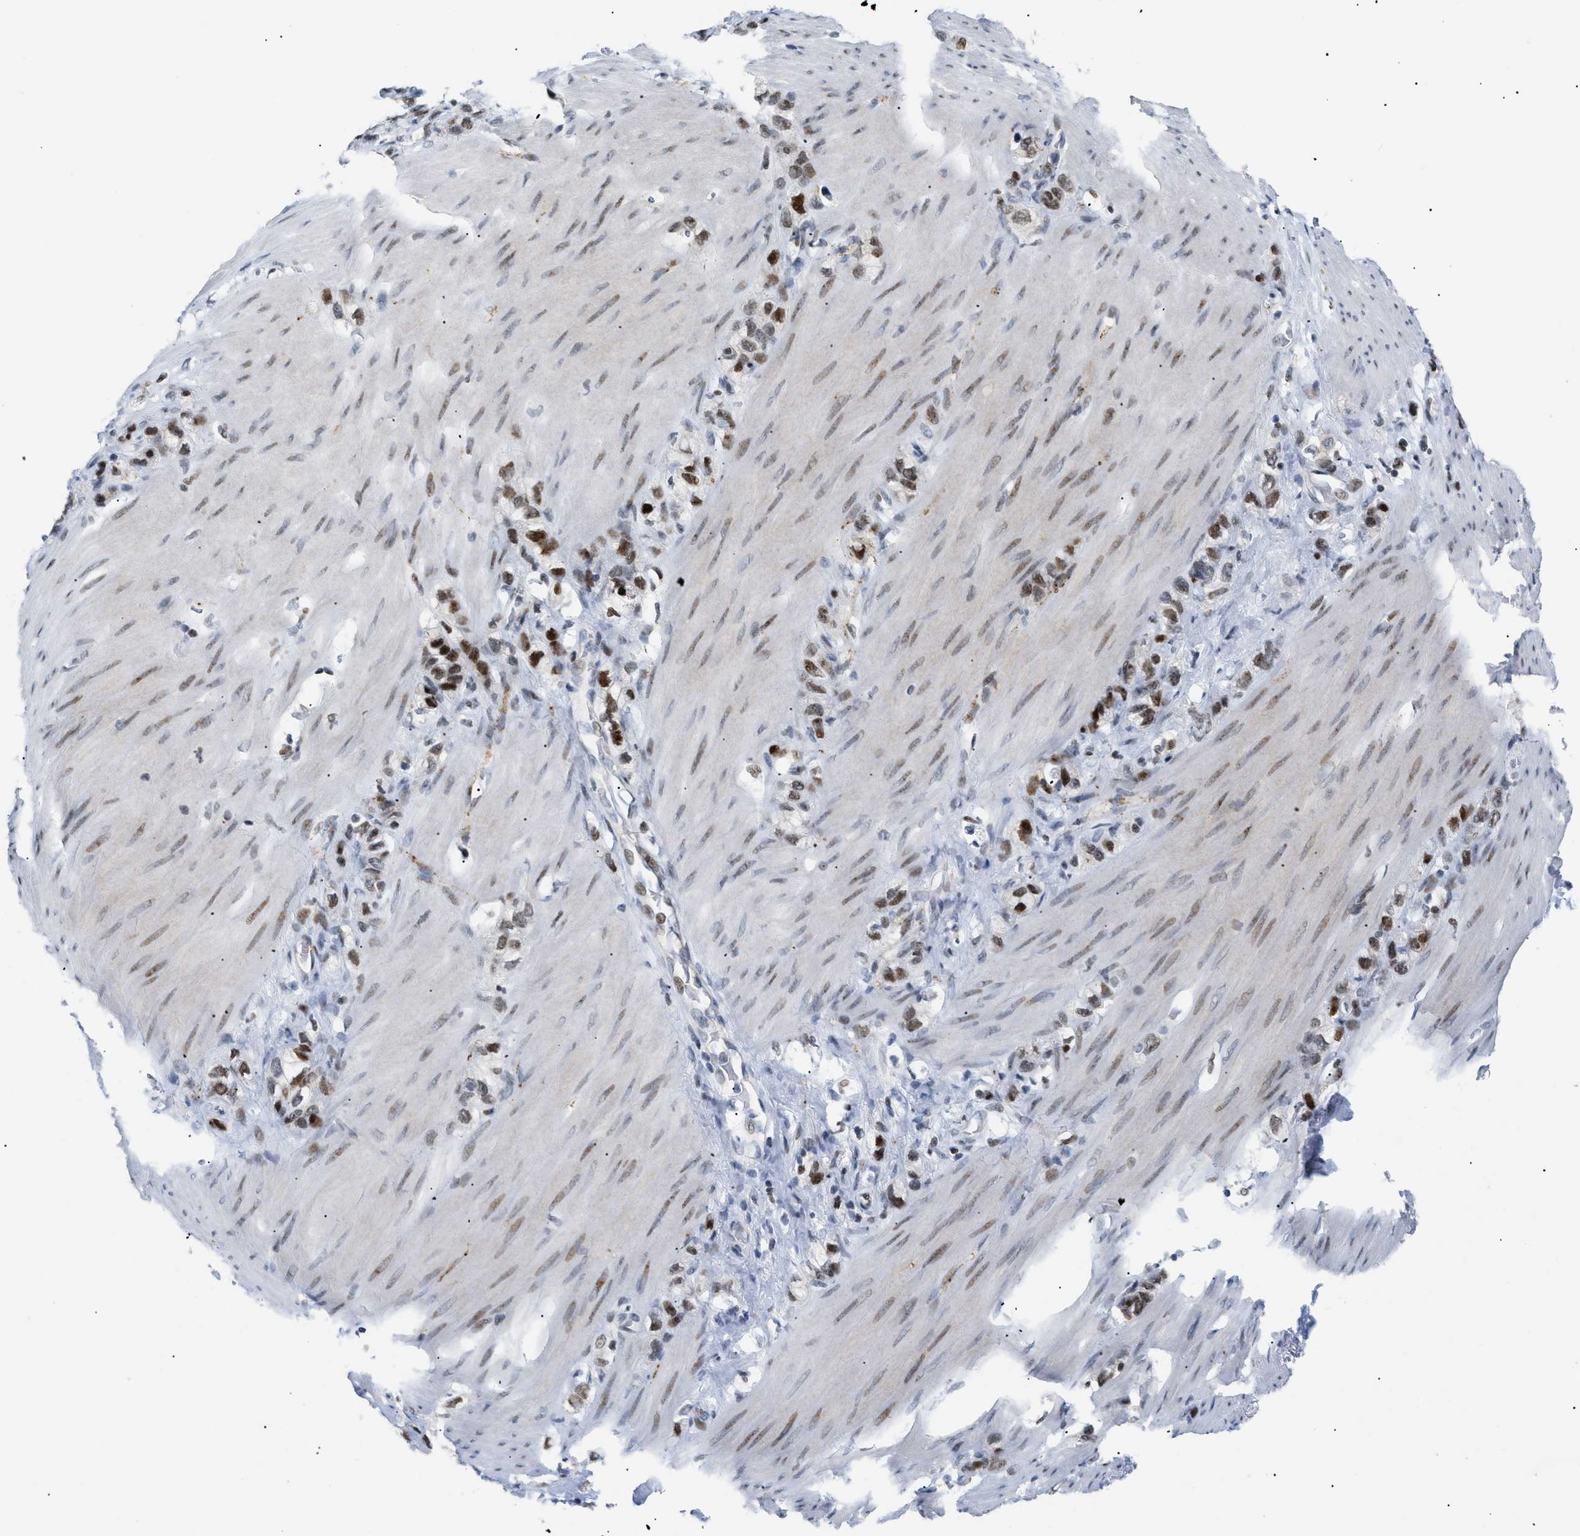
{"staining": {"intensity": "strong", "quantity": ">75%", "location": "nuclear"}, "tissue": "stomach cancer", "cell_type": "Tumor cells", "image_type": "cancer", "snomed": [{"axis": "morphology", "description": "Normal tissue, NOS"}, {"axis": "morphology", "description": "Adenocarcinoma, NOS"}, {"axis": "morphology", "description": "Adenocarcinoma, High grade"}, {"axis": "topography", "description": "Stomach, upper"}, {"axis": "topography", "description": "Stomach"}], "caption": "Stomach adenocarcinoma tissue reveals strong nuclear staining in about >75% of tumor cells, visualized by immunohistochemistry. The staining was performed using DAB (3,3'-diaminobenzidine) to visualize the protein expression in brown, while the nuclei were stained in blue with hematoxylin (Magnification: 20x).", "gene": "MED1", "patient": {"sex": "female", "age": 65}}